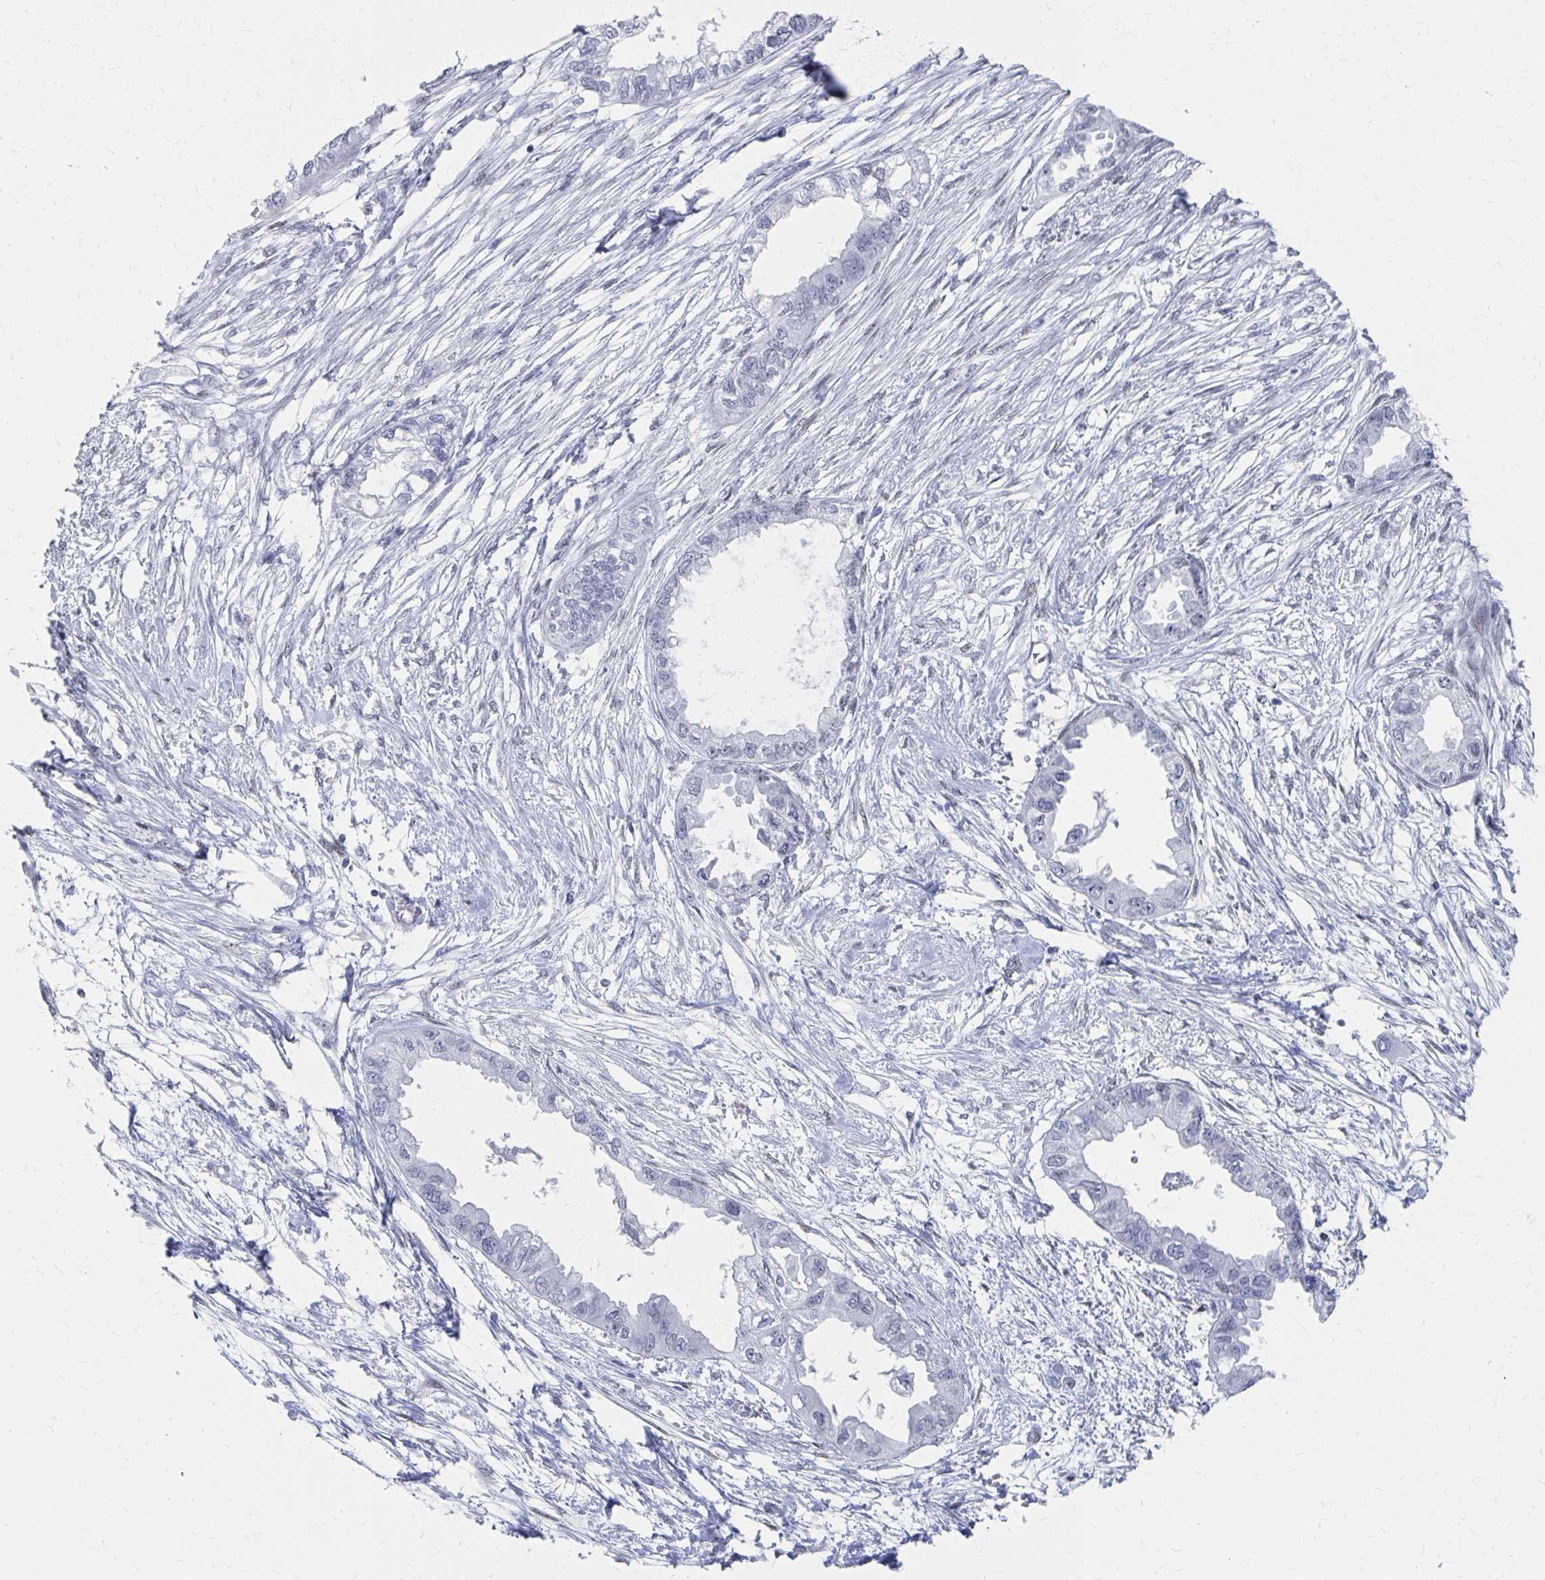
{"staining": {"intensity": "negative", "quantity": "none", "location": "none"}, "tissue": "endometrial cancer", "cell_type": "Tumor cells", "image_type": "cancer", "snomed": [{"axis": "morphology", "description": "Adenocarcinoma, NOS"}, {"axis": "morphology", "description": "Adenocarcinoma, metastatic, NOS"}, {"axis": "topography", "description": "Adipose tissue"}, {"axis": "topography", "description": "Endometrium"}], "caption": "Tumor cells are negative for protein expression in human adenocarcinoma (endometrial).", "gene": "CDIN1", "patient": {"sex": "female", "age": 67}}